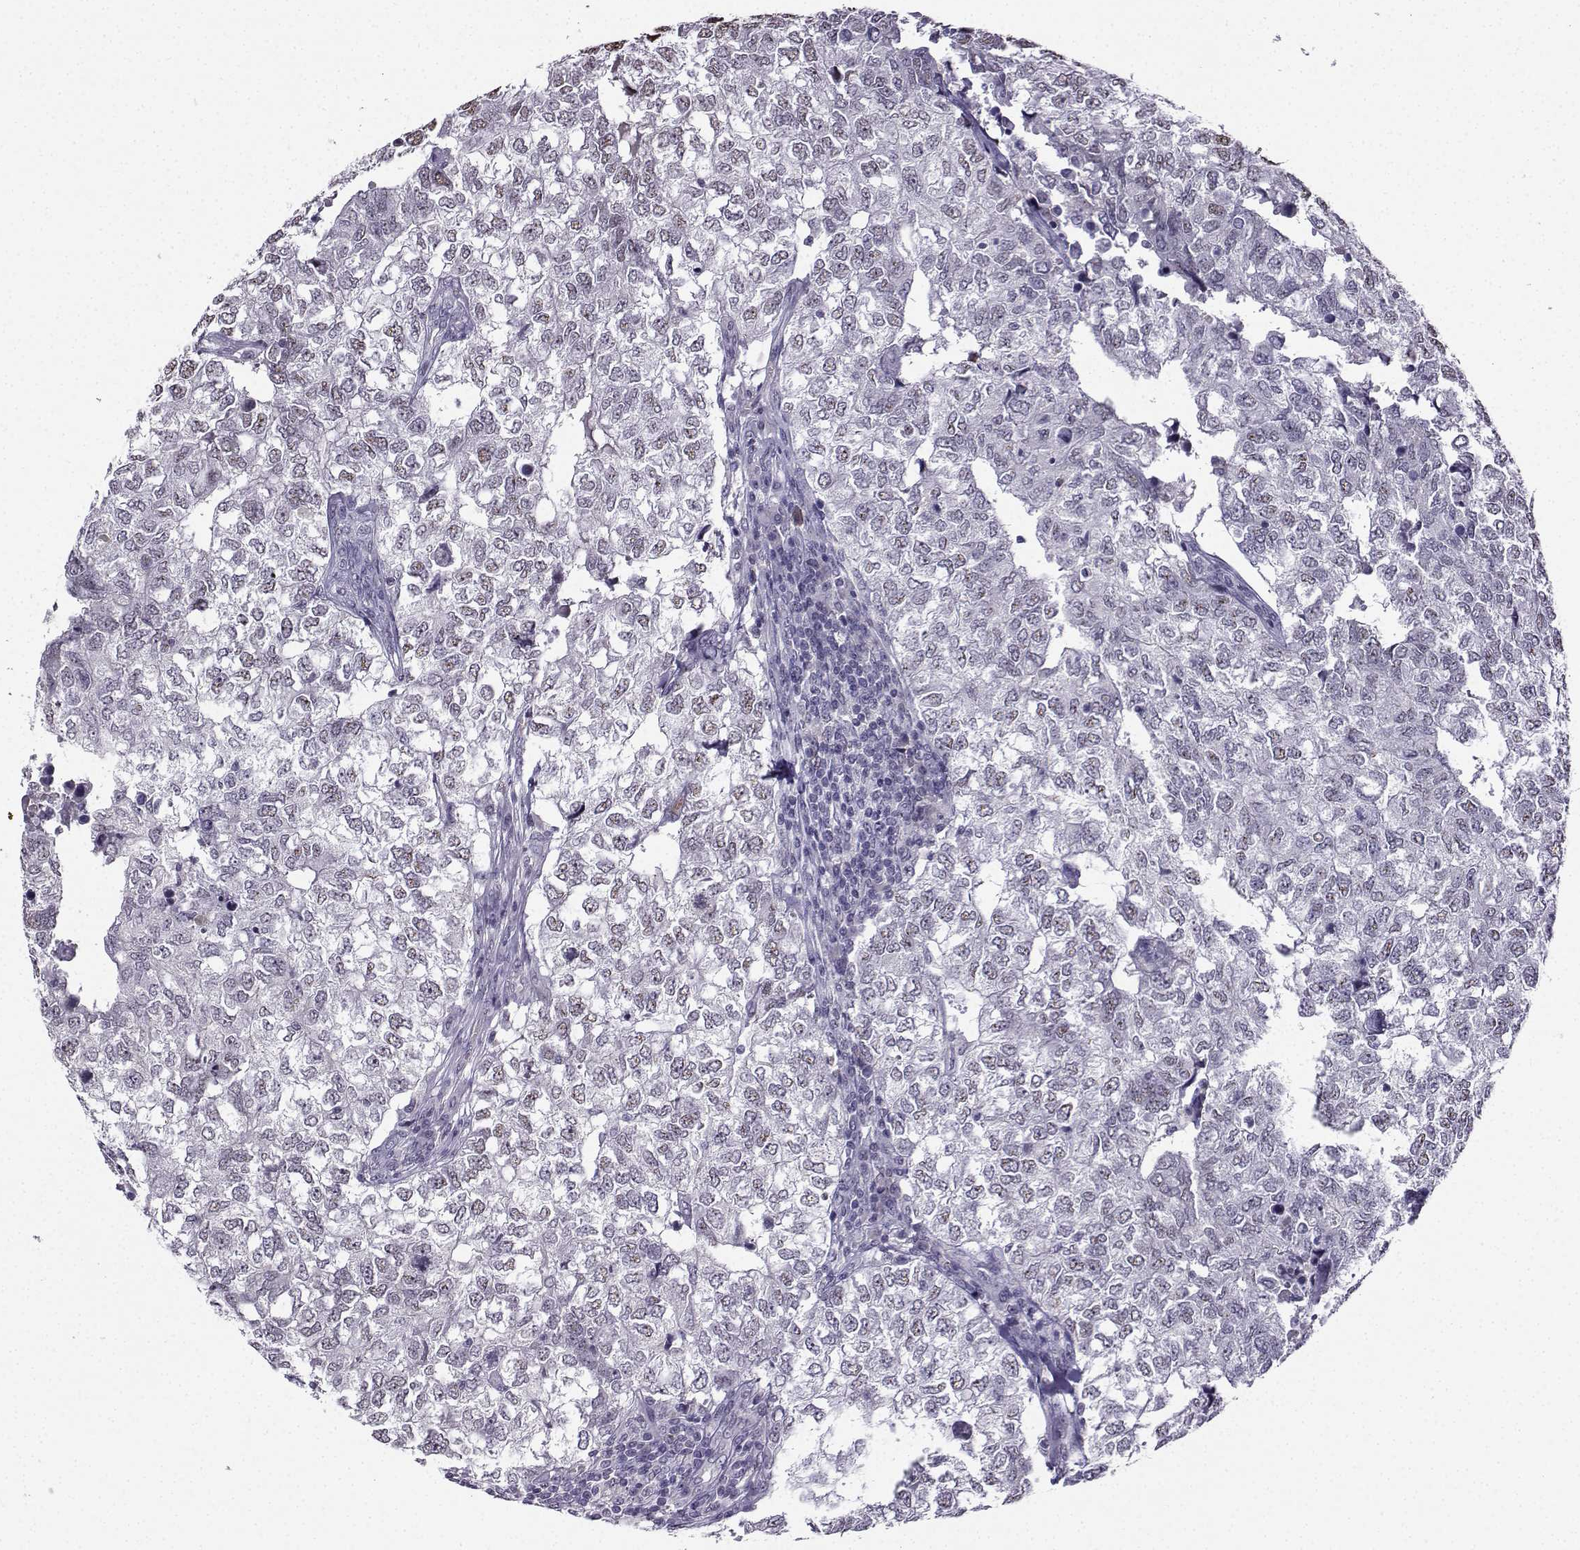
{"staining": {"intensity": "negative", "quantity": "none", "location": "none"}, "tissue": "breast cancer", "cell_type": "Tumor cells", "image_type": "cancer", "snomed": [{"axis": "morphology", "description": "Duct carcinoma"}, {"axis": "topography", "description": "Breast"}], "caption": "A high-resolution micrograph shows immunohistochemistry staining of breast cancer, which shows no significant staining in tumor cells.", "gene": "LRFN2", "patient": {"sex": "female", "age": 30}}